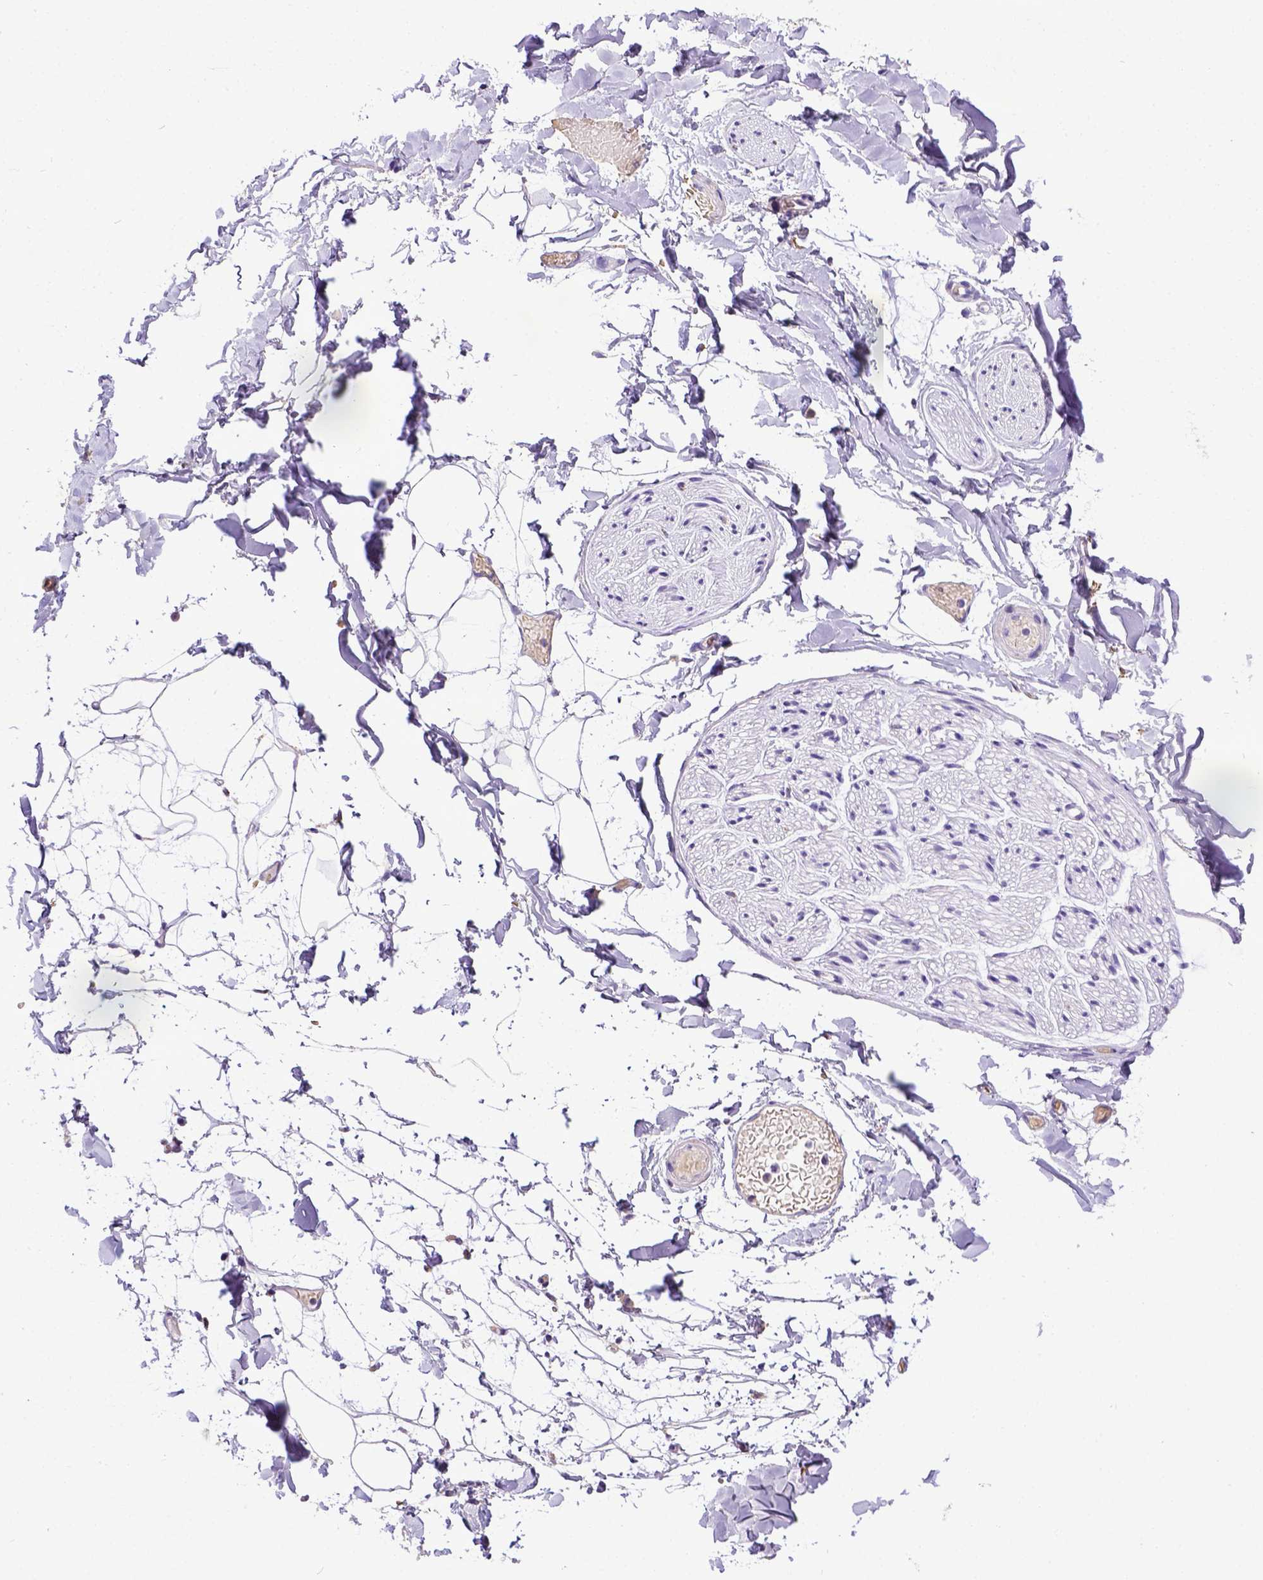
{"staining": {"intensity": "negative", "quantity": "none", "location": "none"}, "tissue": "adipose tissue", "cell_type": "Adipocytes", "image_type": "normal", "snomed": [{"axis": "morphology", "description": "Normal tissue, NOS"}, {"axis": "topography", "description": "Gallbladder"}, {"axis": "topography", "description": "Peripheral nerve tissue"}], "caption": "IHC micrograph of benign adipose tissue stained for a protein (brown), which demonstrates no positivity in adipocytes. The staining was performed using DAB (3,3'-diaminobenzidine) to visualize the protein expression in brown, while the nuclei were stained in blue with hematoxylin (Magnification: 20x).", "gene": "SPEF1", "patient": {"sex": "female", "age": 45}}